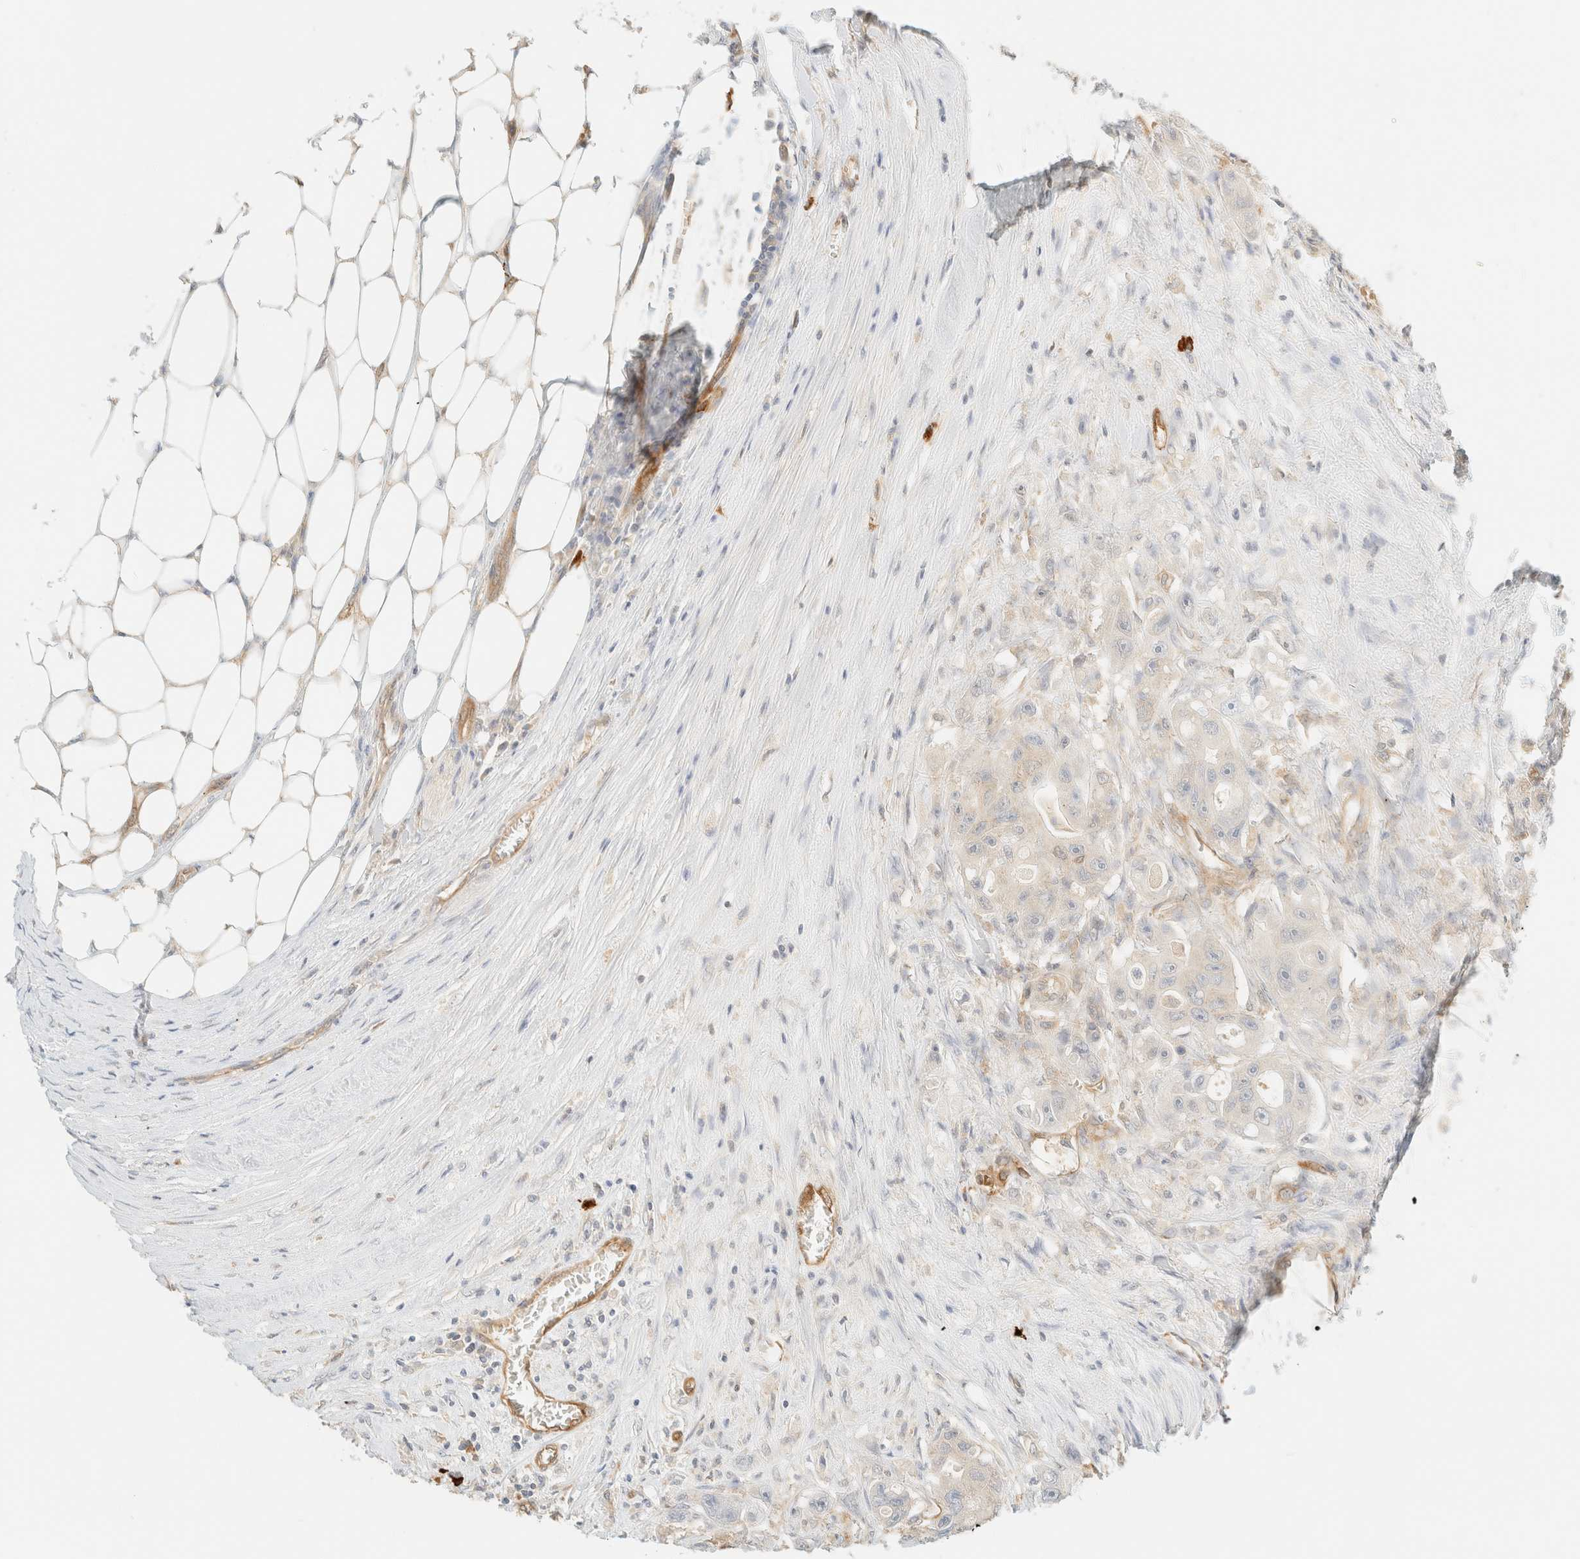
{"staining": {"intensity": "weak", "quantity": "<25%", "location": "cytoplasmic/membranous"}, "tissue": "colorectal cancer", "cell_type": "Tumor cells", "image_type": "cancer", "snomed": [{"axis": "morphology", "description": "Adenocarcinoma, NOS"}, {"axis": "topography", "description": "Colon"}], "caption": "Adenocarcinoma (colorectal) was stained to show a protein in brown. There is no significant staining in tumor cells.", "gene": "FHOD1", "patient": {"sex": "female", "age": 46}}